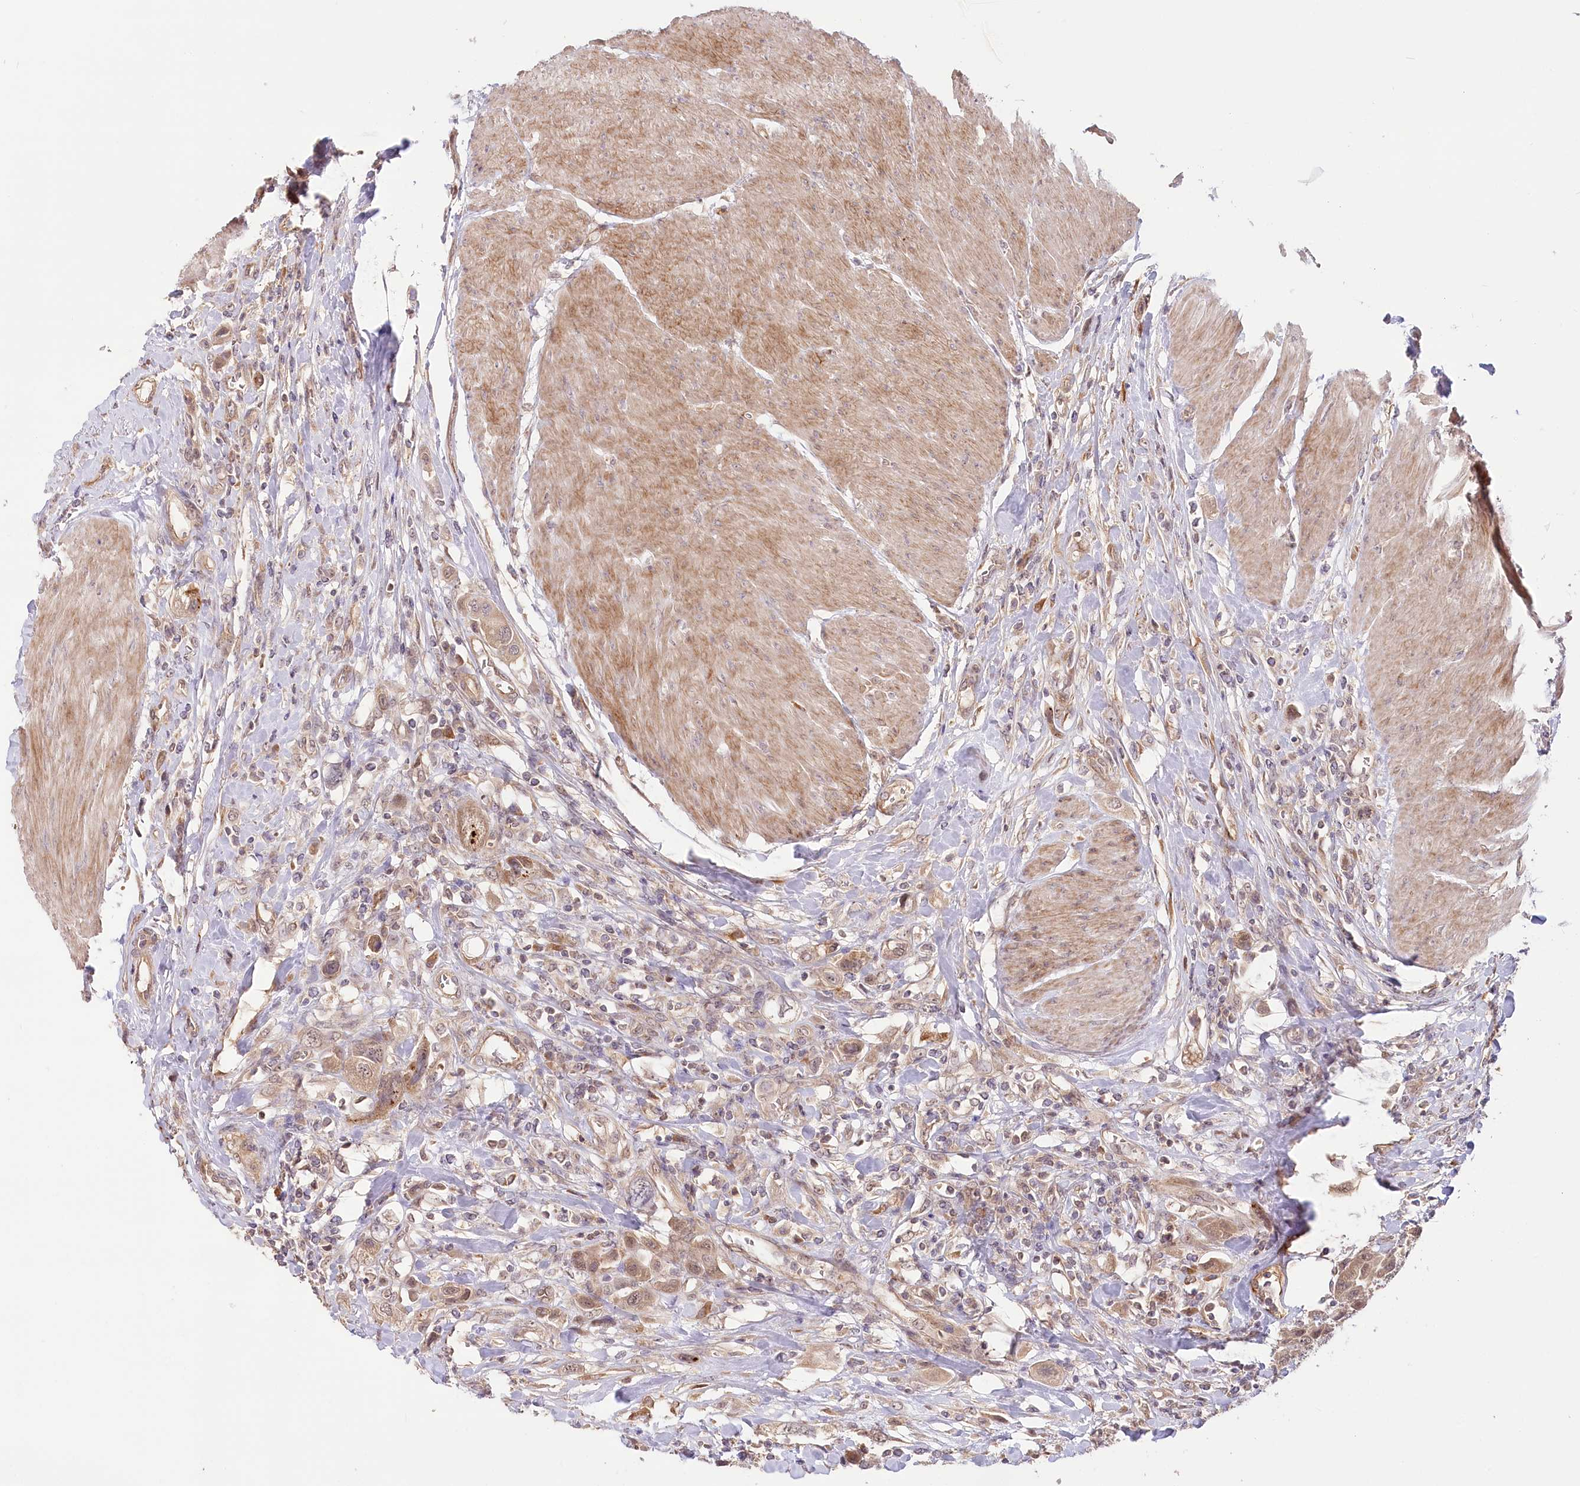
{"staining": {"intensity": "moderate", "quantity": ">75%", "location": "cytoplasmic/membranous"}, "tissue": "urothelial cancer", "cell_type": "Tumor cells", "image_type": "cancer", "snomed": [{"axis": "morphology", "description": "Urothelial carcinoma, High grade"}, {"axis": "topography", "description": "Urinary bladder"}], "caption": "Tumor cells show medium levels of moderate cytoplasmic/membranous positivity in about >75% of cells in urothelial carcinoma (high-grade).", "gene": "CEP70", "patient": {"sex": "male", "age": 50}}